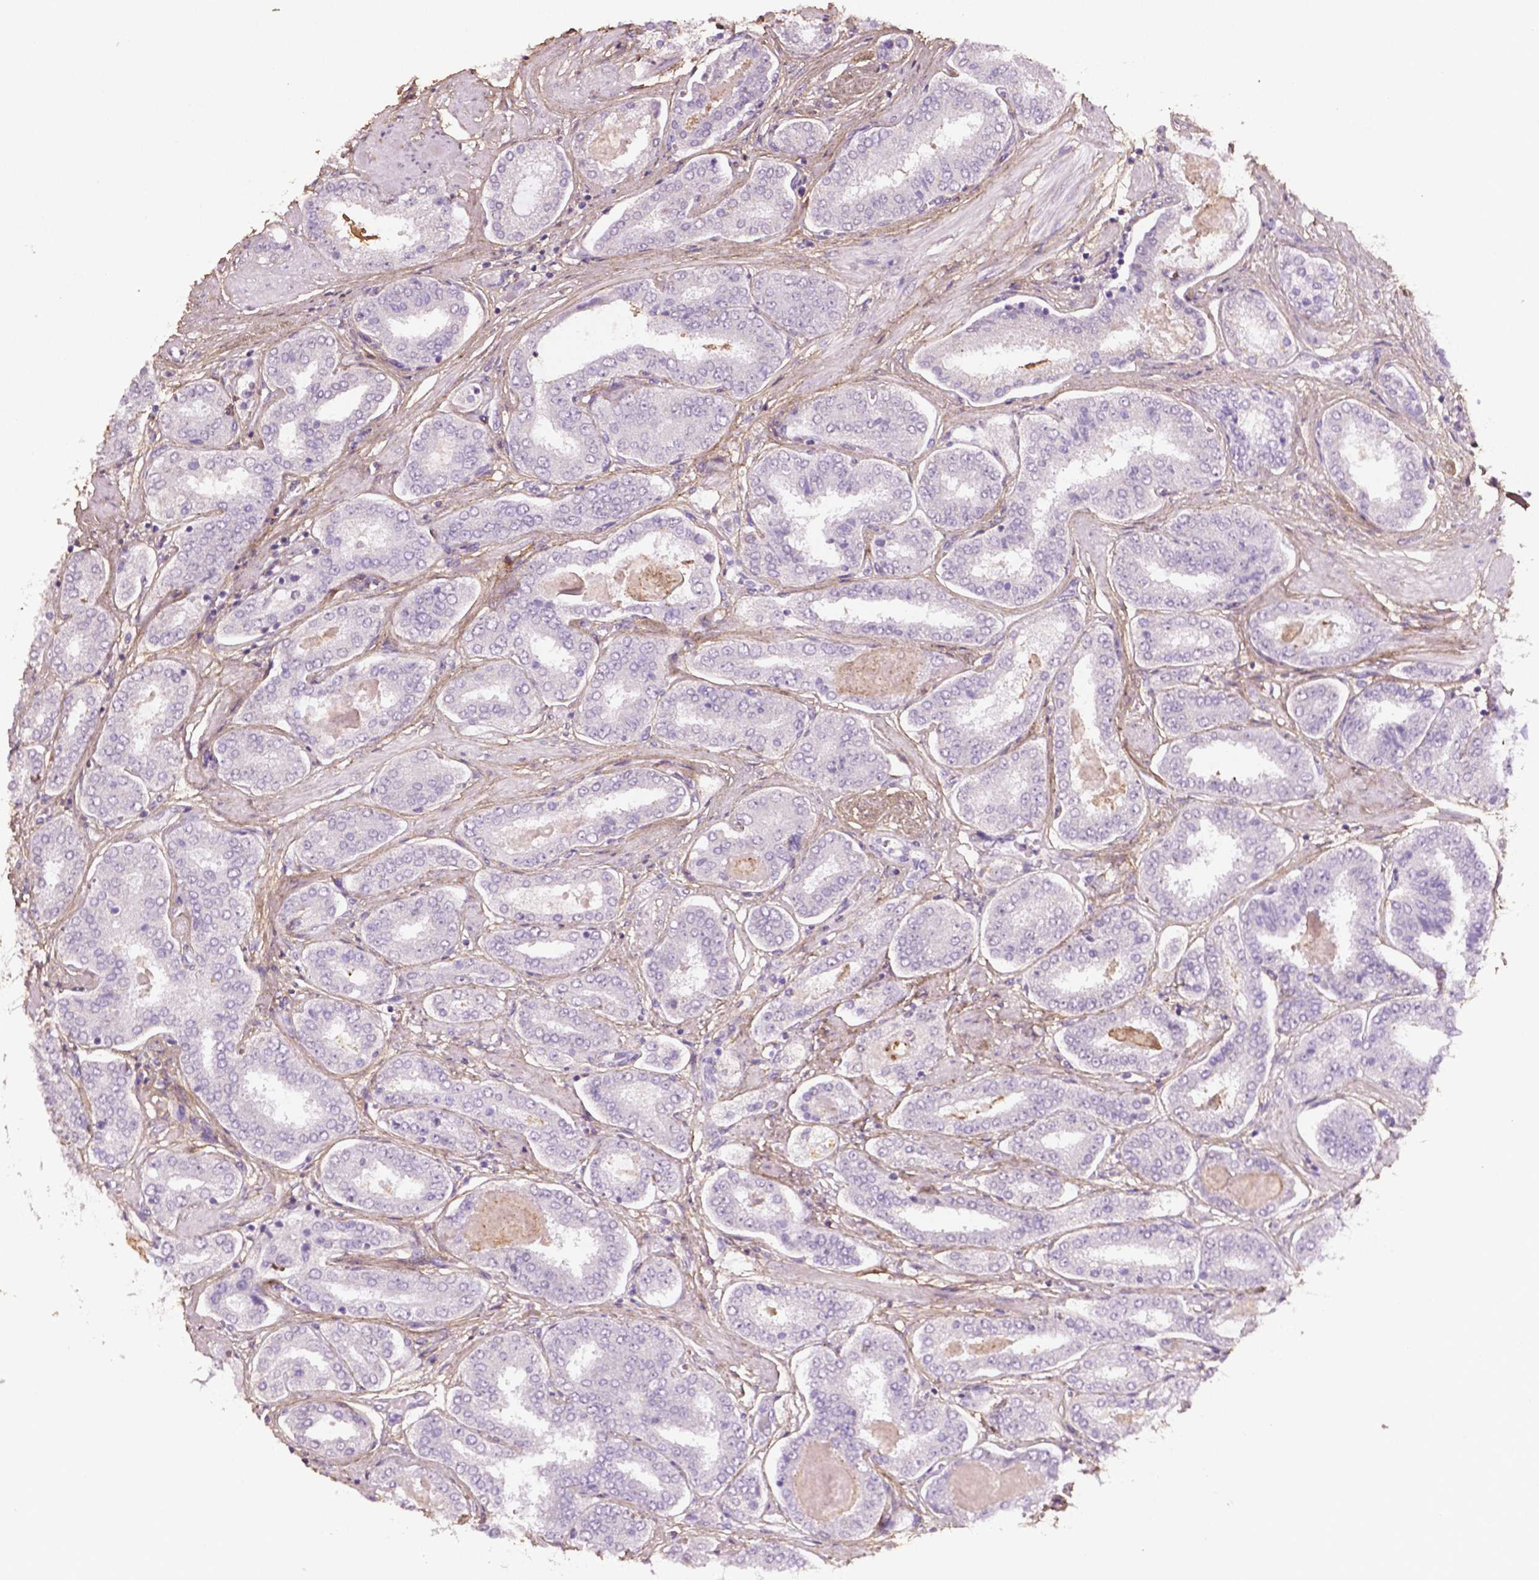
{"staining": {"intensity": "negative", "quantity": "none", "location": "none"}, "tissue": "prostate cancer", "cell_type": "Tumor cells", "image_type": "cancer", "snomed": [{"axis": "morphology", "description": "Adenocarcinoma, High grade"}, {"axis": "topography", "description": "Prostate"}], "caption": "Immunohistochemistry (IHC) image of human prostate cancer (adenocarcinoma (high-grade)) stained for a protein (brown), which reveals no expression in tumor cells. The staining is performed using DAB (3,3'-diaminobenzidine) brown chromogen with nuclei counter-stained in using hematoxylin.", "gene": "DLG2", "patient": {"sex": "male", "age": 63}}